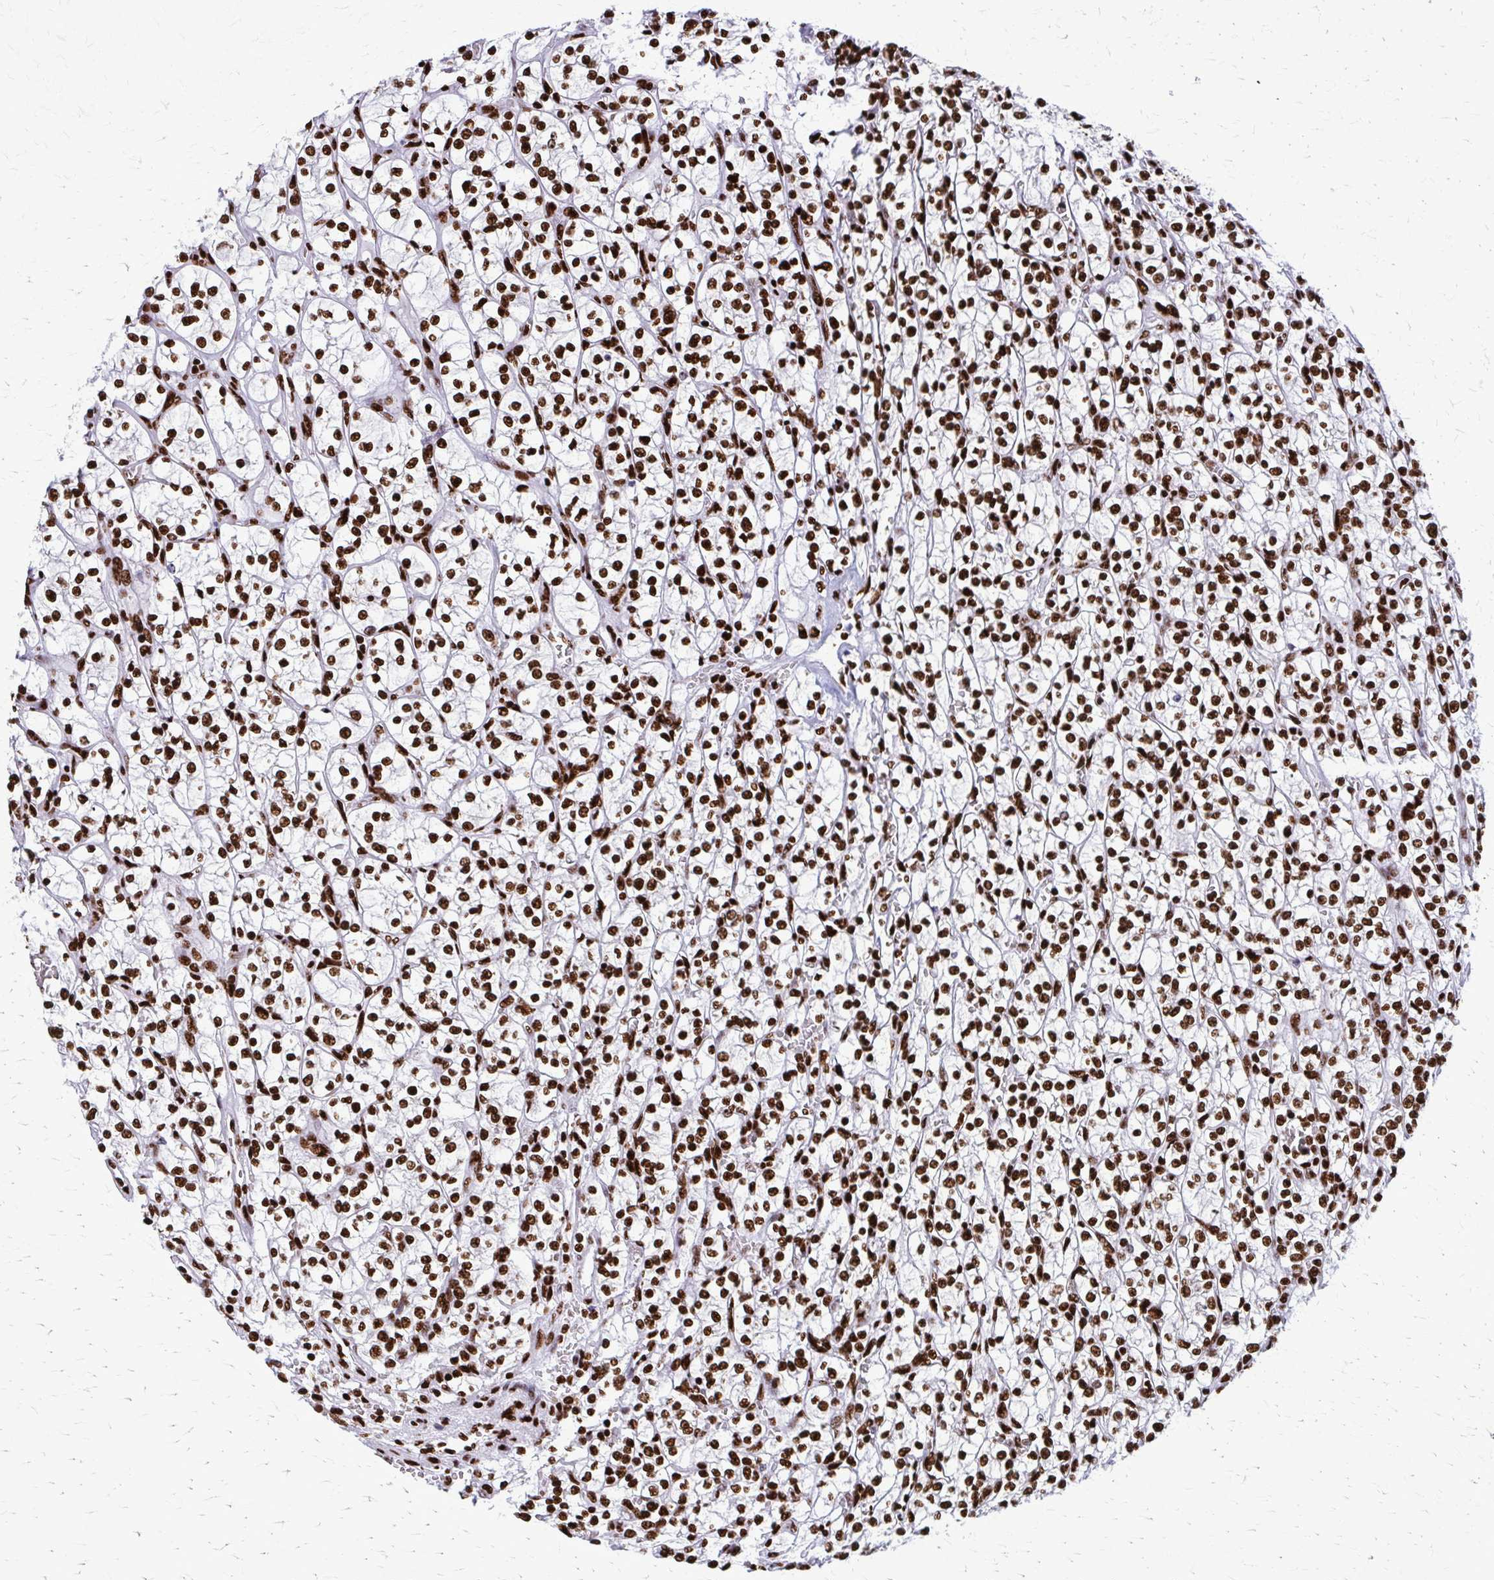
{"staining": {"intensity": "strong", "quantity": ">75%", "location": "nuclear"}, "tissue": "renal cancer", "cell_type": "Tumor cells", "image_type": "cancer", "snomed": [{"axis": "morphology", "description": "Adenocarcinoma, NOS"}, {"axis": "topography", "description": "Kidney"}], "caption": "Immunohistochemistry (IHC) histopathology image of neoplastic tissue: human renal cancer (adenocarcinoma) stained using immunohistochemistry displays high levels of strong protein expression localized specifically in the nuclear of tumor cells, appearing as a nuclear brown color.", "gene": "SFPQ", "patient": {"sex": "female", "age": 64}}